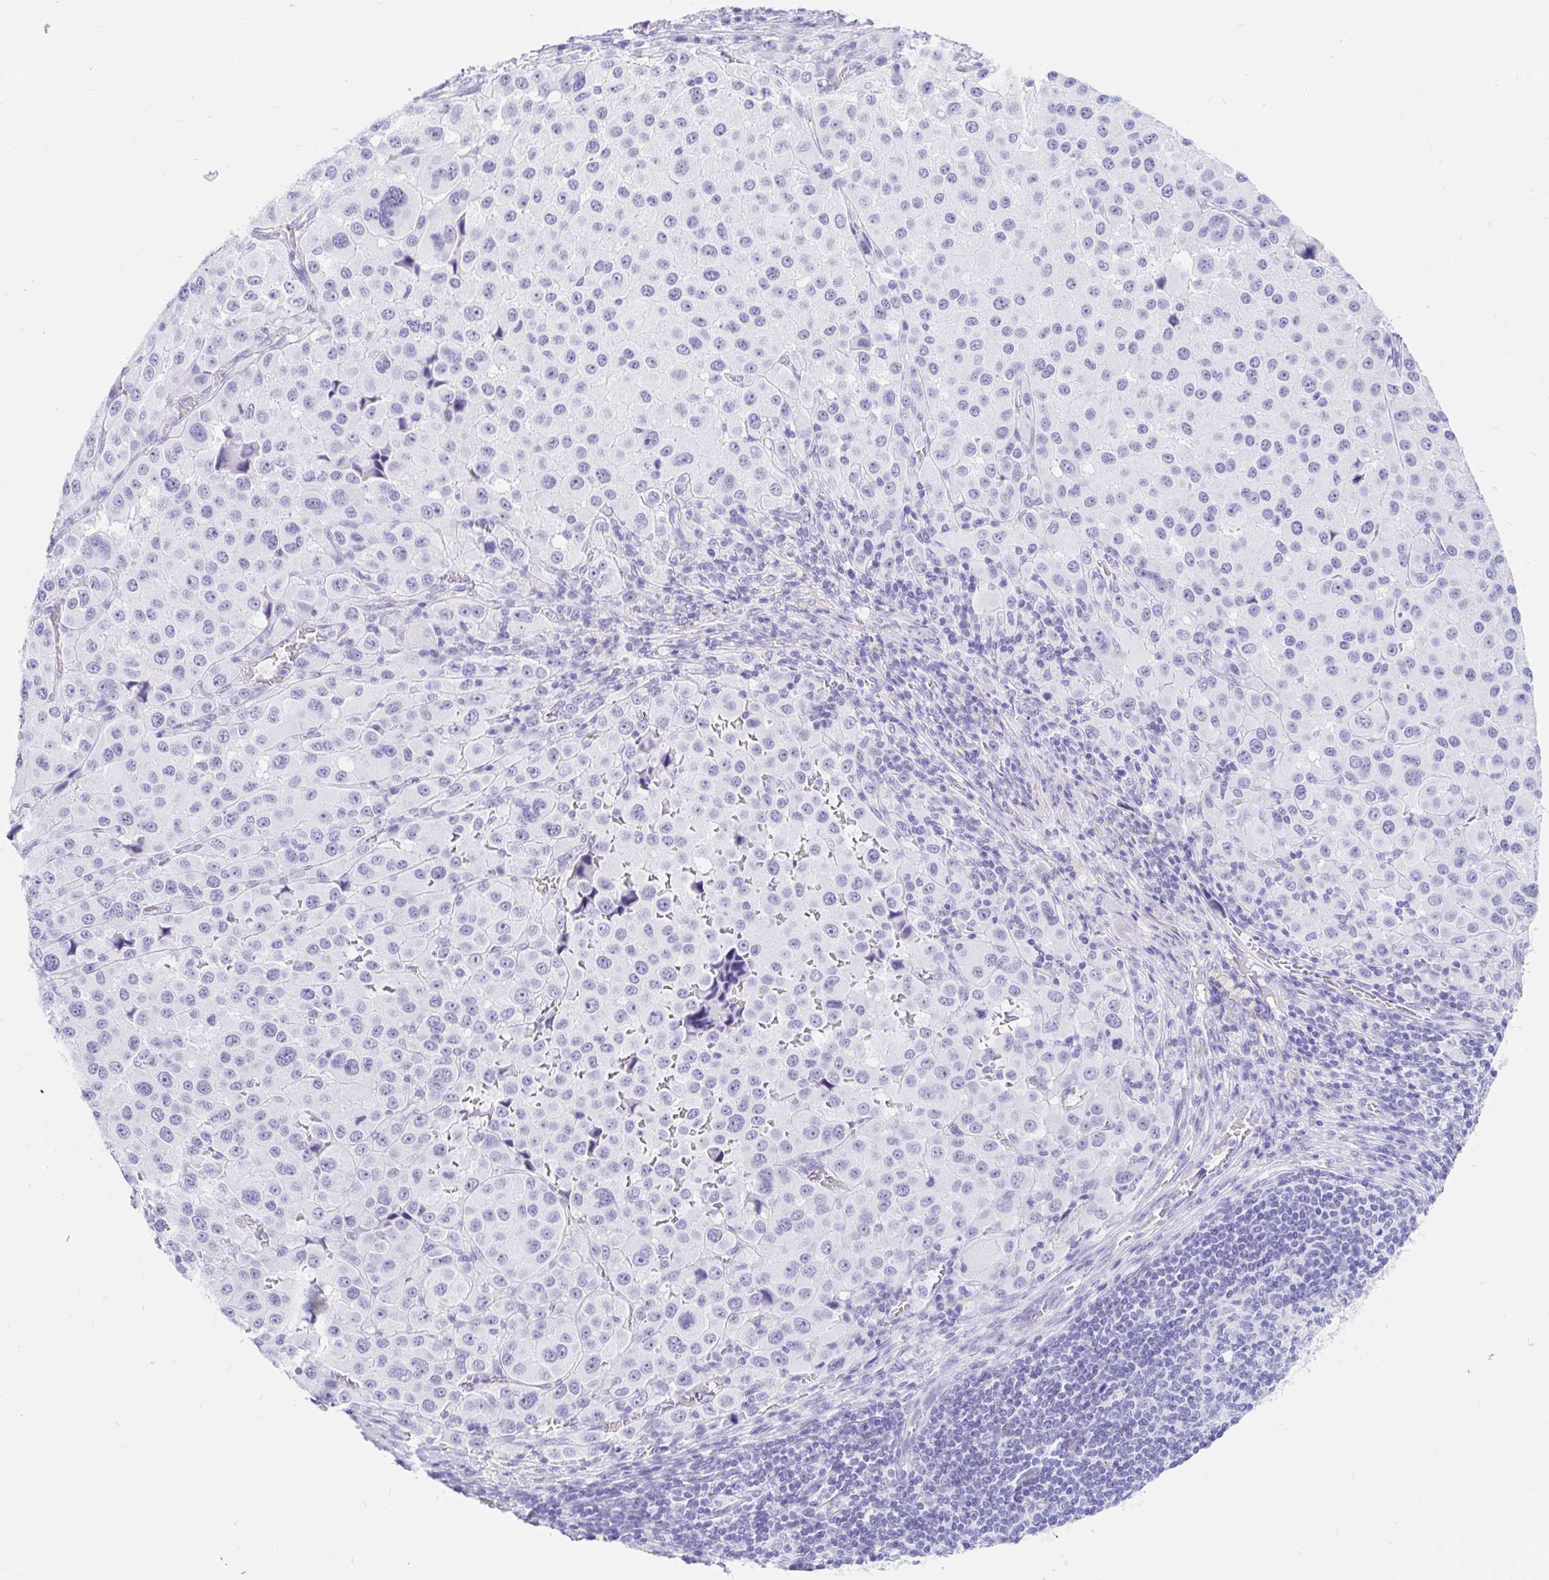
{"staining": {"intensity": "negative", "quantity": "none", "location": "none"}, "tissue": "melanoma", "cell_type": "Tumor cells", "image_type": "cancer", "snomed": [{"axis": "morphology", "description": "Malignant melanoma, Metastatic site"}, {"axis": "topography", "description": "Lymph node"}], "caption": "Image shows no protein staining in tumor cells of malignant melanoma (metastatic site) tissue. The staining was performed using DAB to visualize the protein expression in brown, while the nuclei were stained in blue with hematoxylin (Magnification: 20x).", "gene": "OR6T1", "patient": {"sex": "female", "age": 65}}